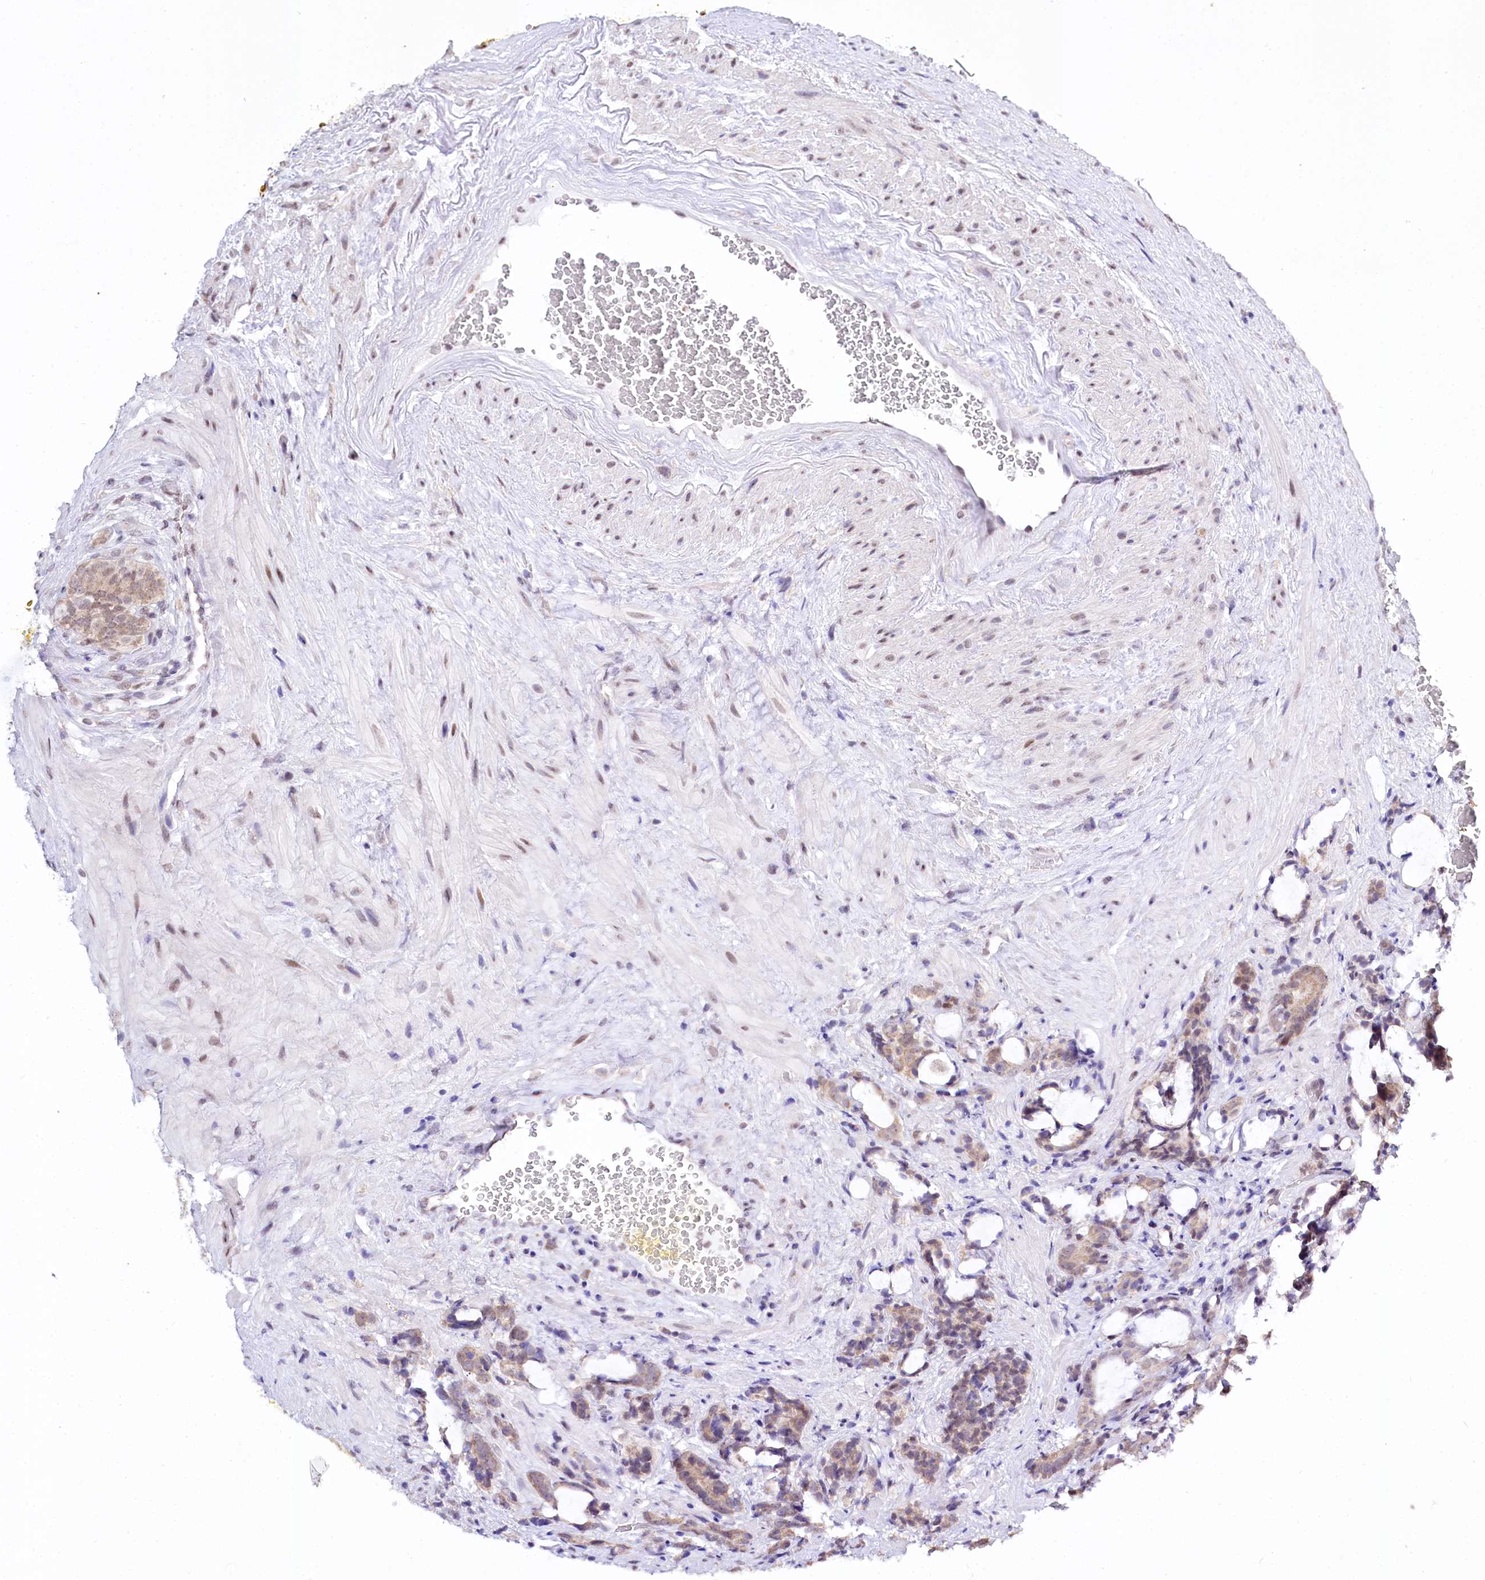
{"staining": {"intensity": "weak", "quantity": ">75%", "location": "cytoplasmic/membranous,nuclear"}, "tissue": "prostate cancer", "cell_type": "Tumor cells", "image_type": "cancer", "snomed": [{"axis": "morphology", "description": "Adenocarcinoma, High grade"}, {"axis": "topography", "description": "Prostate and seminal vesicle, NOS"}], "caption": "Adenocarcinoma (high-grade) (prostate) tissue exhibits weak cytoplasmic/membranous and nuclear positivity in about >75% of tumor cells, visualized by immunohistochemistry.", "gene": "SPATS2", "patient": {"sex": "male", "age": 67}}